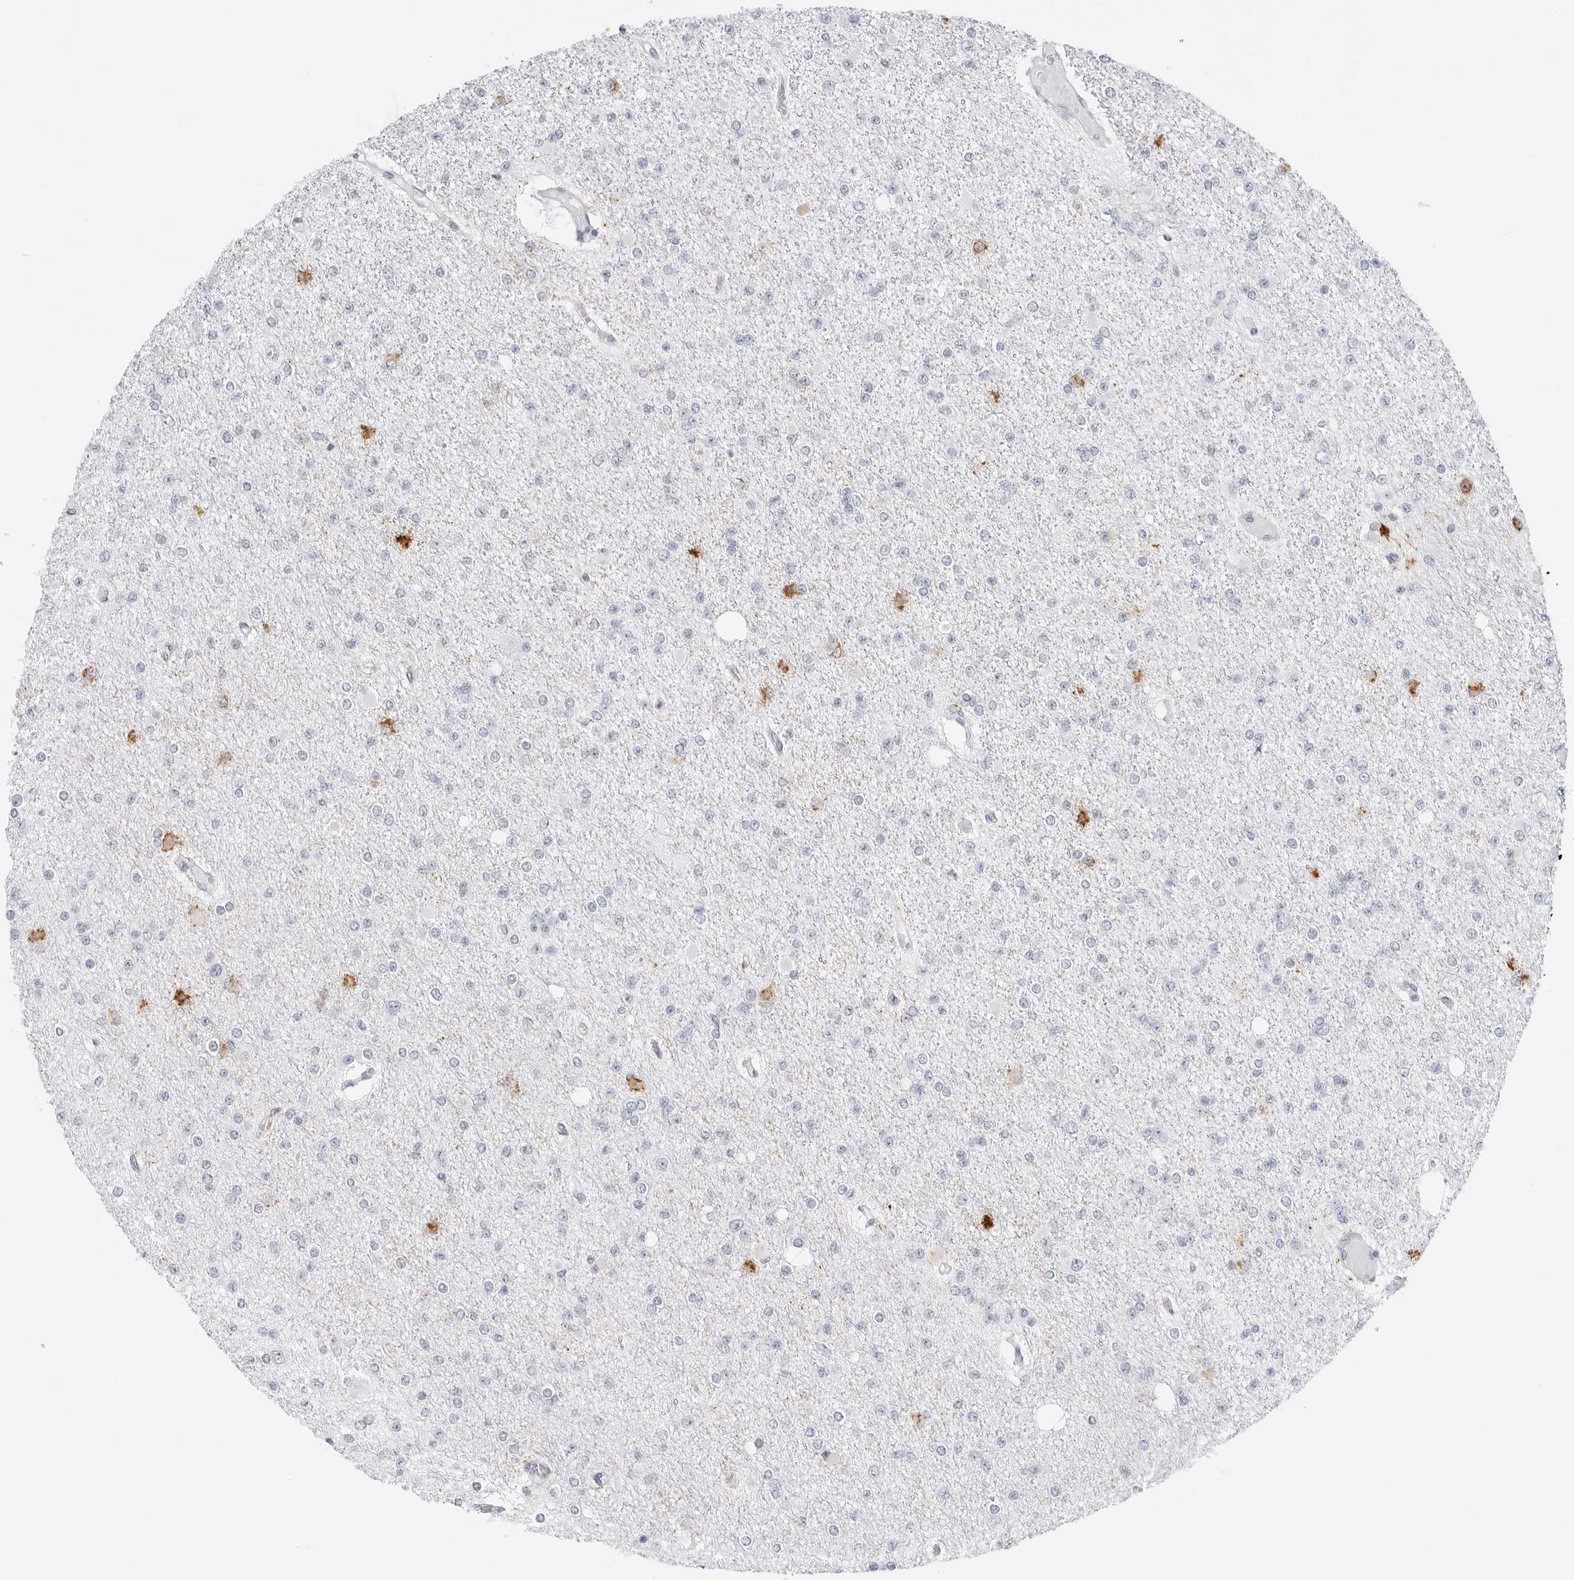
{"staining": {"intensity": "moderate", "quantity": "<25%", "location": "cytoplasmic/membranous"}, "tissue": "glioma", "cell_type": "Tumor cells", "image_type": "cancer", "snomed": [{"axis": "morphology", "description": "Glioma, malignant, Low grade"}, {"axis": "topography", "description": "Brain"}], "caption": "An immunohistochemistry image of neoplastic tissue is shown. Protein staining in brown highlights moderate cytoplasmic/membranous positivity in malignant glioma (low-grade) within tumor cells.", "gene": "HSPB7", "patient": {"sex": "female", "age": 22}}